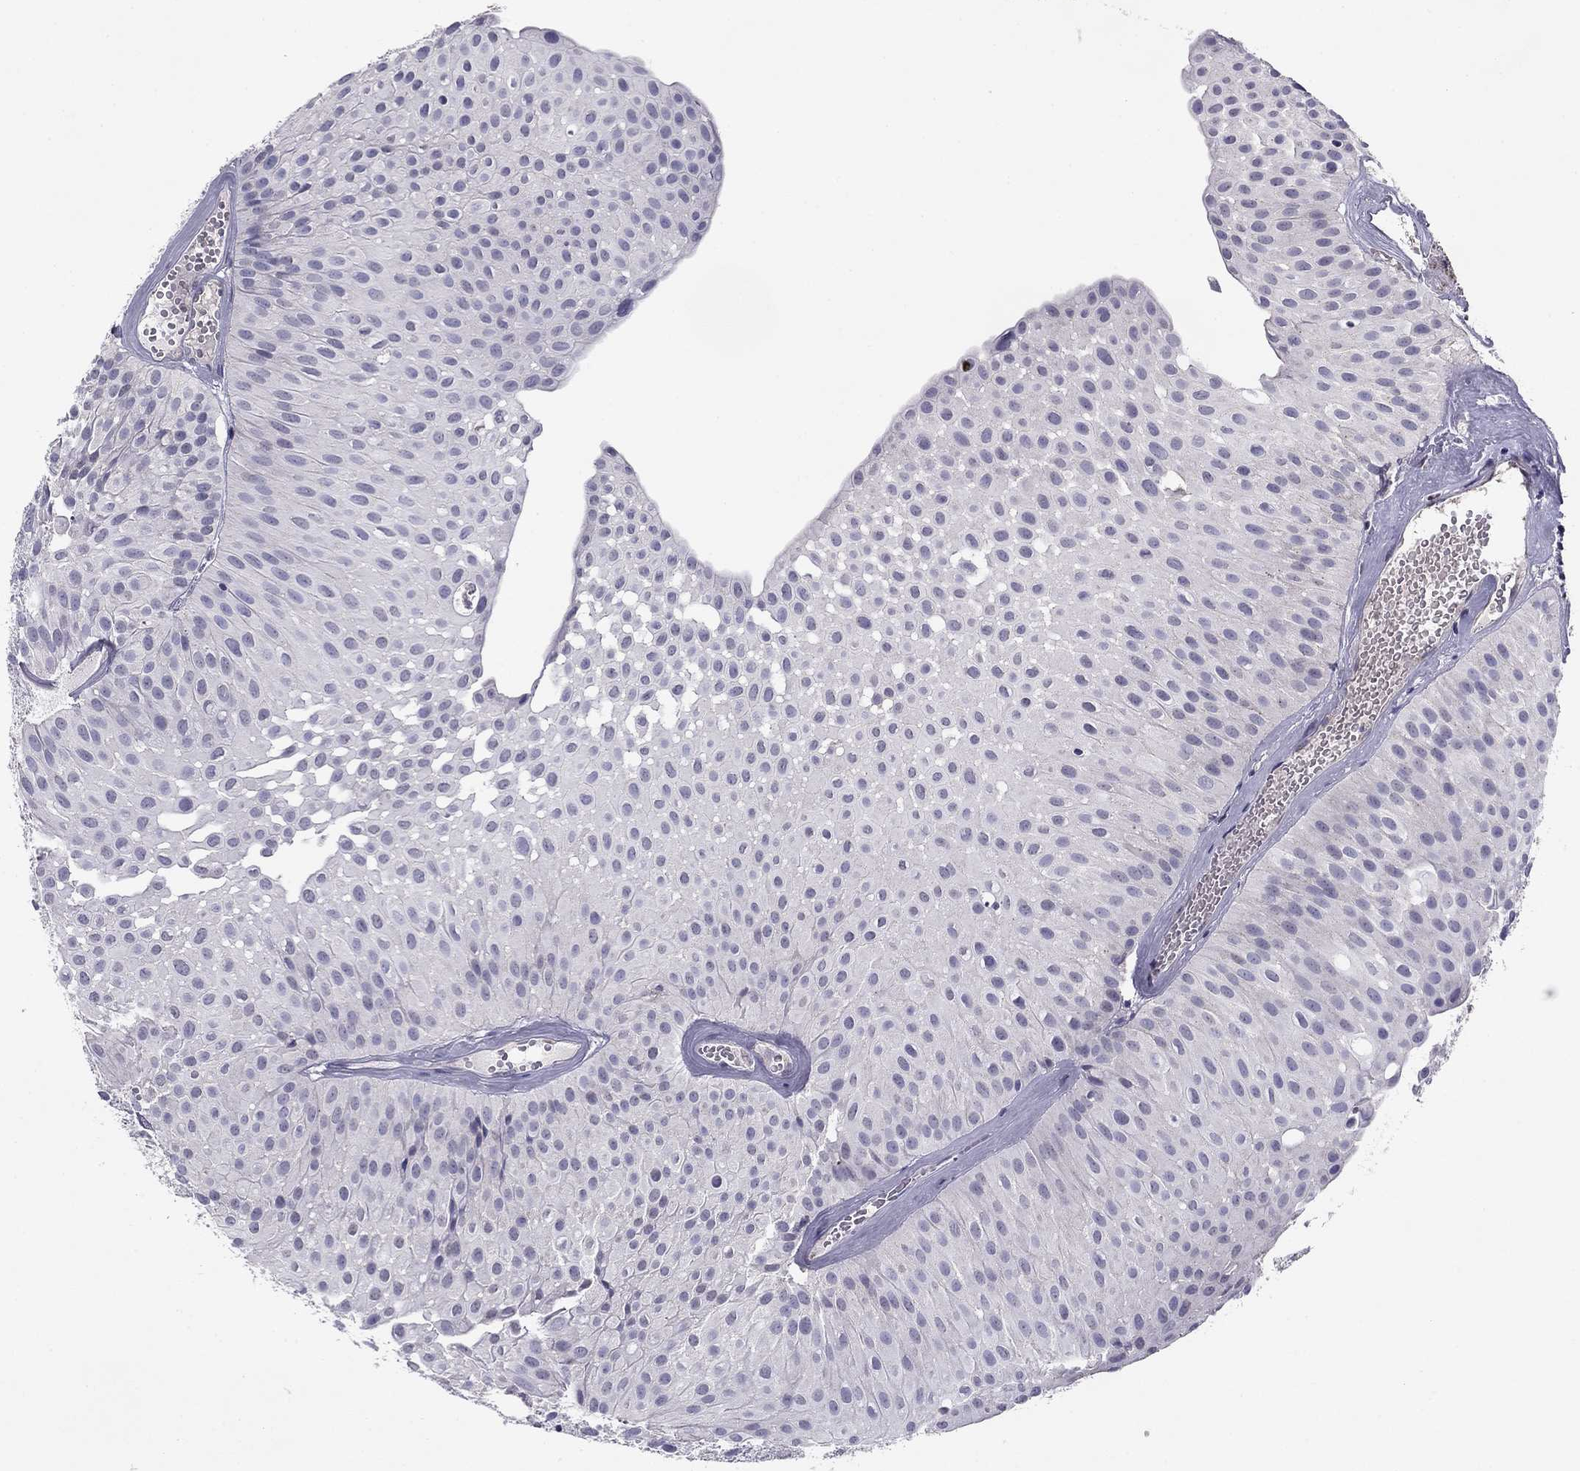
{"staining": {"intensity": "negative", "quantity": "none", "location": "none"}, "tissue": "urothelial cancer", "cell_type": "Tumor cells", "image_type": "cancer", "snomed": [{"axis": "morphology", "description": "Urothelial carcinoma, Low grade"}, {"axis": "topography", "description": "Urinary bladder"}], "caption": "This histopathology image is of urothelial carcinoma (low-grade) stained with immunohistochemistry (IHC) to label a protein in brown with the nuclei are counter-stained blue. There is no positivity in tumor cells.", "gene": "HCN1", "patient": {"sex": "male", "age": 64}}